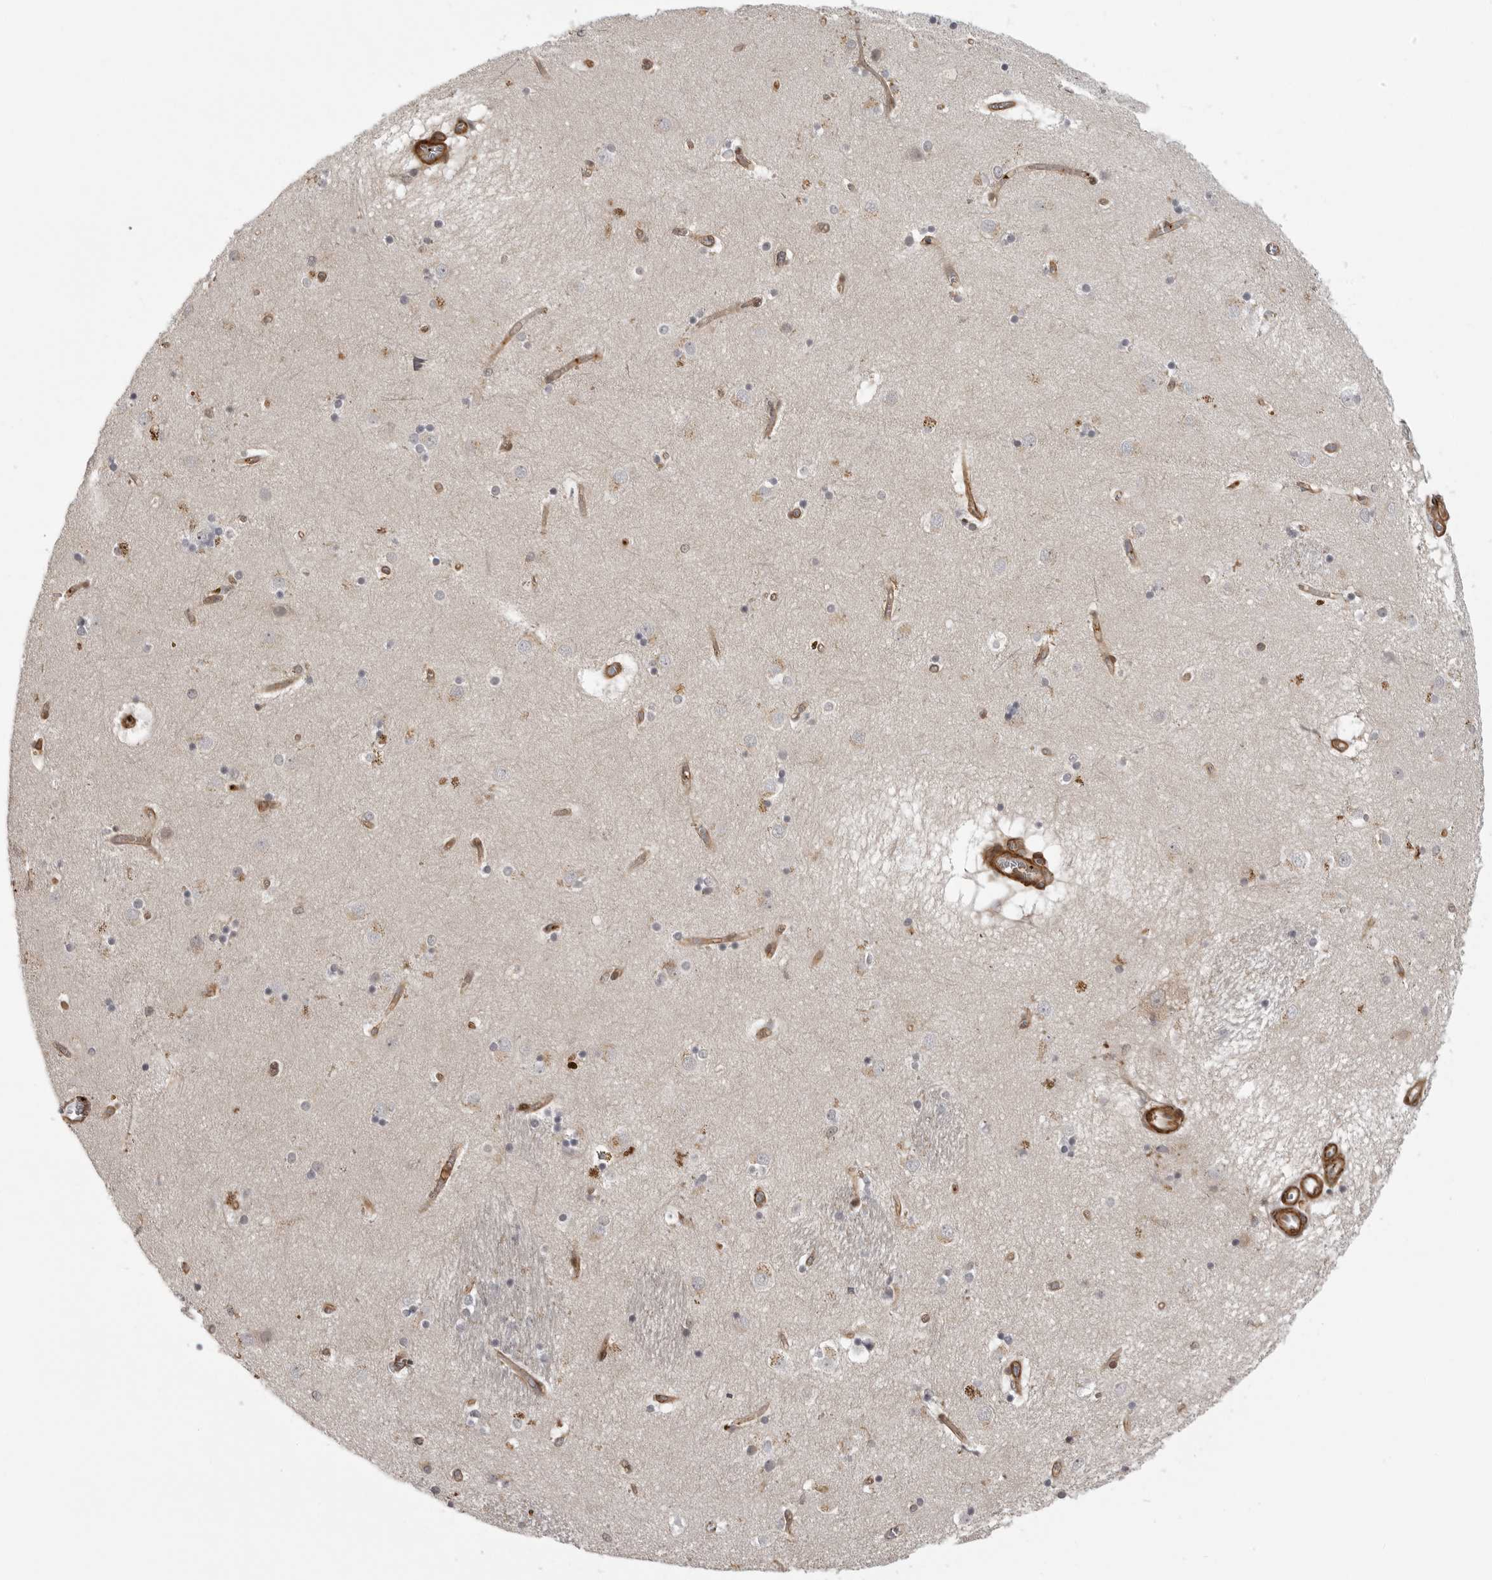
{"staining": {"intensity": "moderate", "quantity": "<25%", "location": "cytoplasmic/membranous"}, "tissue": "caudate", "cell_type": "Glial cells", "image_type": "normal", "snomed": [{"axis": "morphology", "description": "Normal tissue, NOS"}, {"axis": "topography", "description": "Lateral ventricle wall"}], "caption": "The image displays staining of benign caudate, revealing moderate cytoplasmic/membranous protein staining (brown color) within glial cells. Using DAB (3,3'-diaminobenzidine) (brown) and hematoxylin (blue) stains, captured at high magnification using brightfield microscopy.", "gene": "TUT4", "patient": {"sex": "male", "age": 70}}